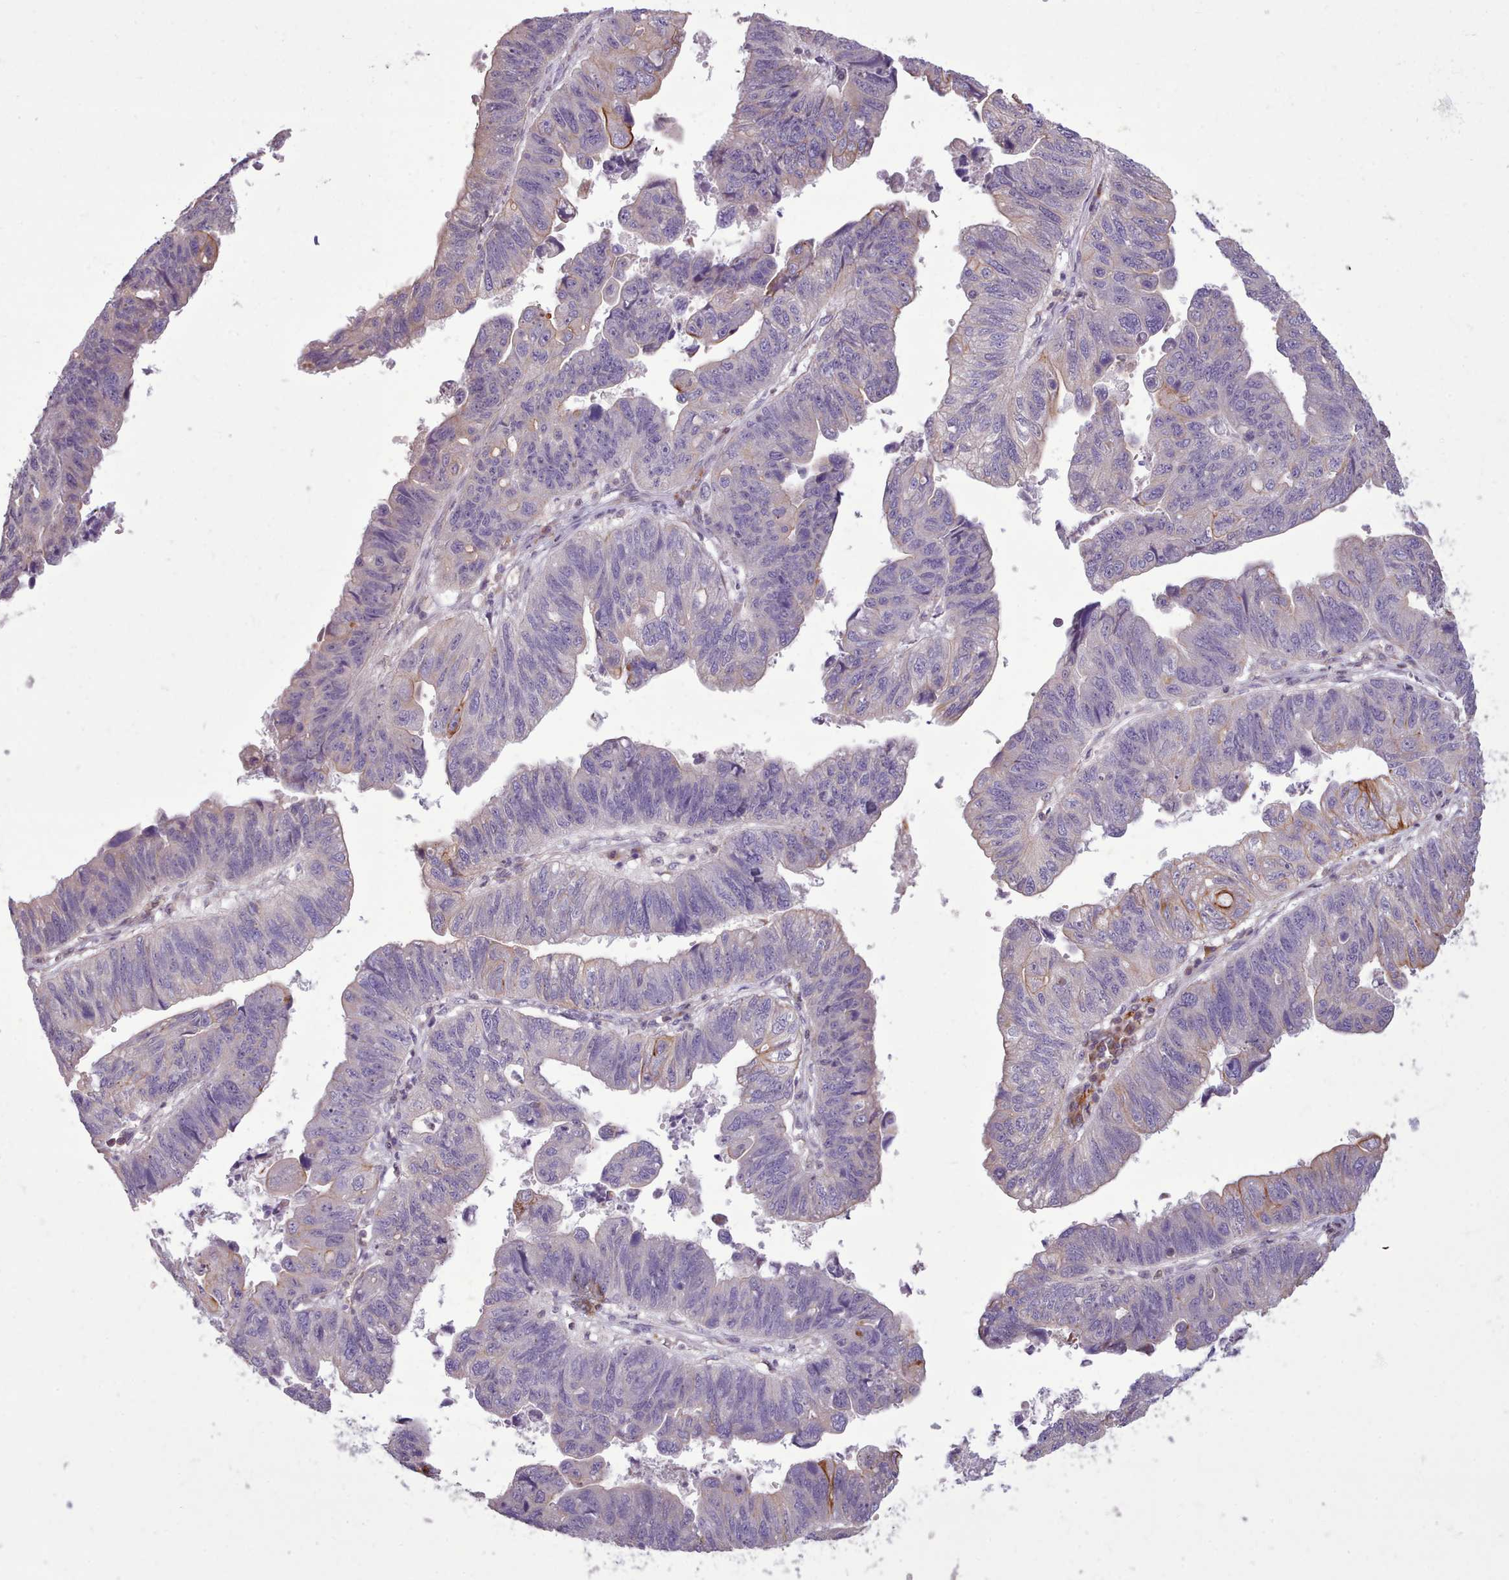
{"staining": {"intensity": "moderate", "quantity": "<25%", "location": "cytoplasmic/membranous"}, "tissue": "stomach cancer", "cell_type": "Tumor cells", "image_type": "cancer", "snomed": [{"axis": "morphology", "description": "Adenocarcinoma, NOS"}, {"axis": "topography", "description": "Stomach"}], "caption": "Stomach adenocarcinoma tissue demonstrates moderate cytoplasmic/membranous expression in about <25% of tumor cells", "gene": "NMRK1", "patient": {"sex": "male", "age": 59}}